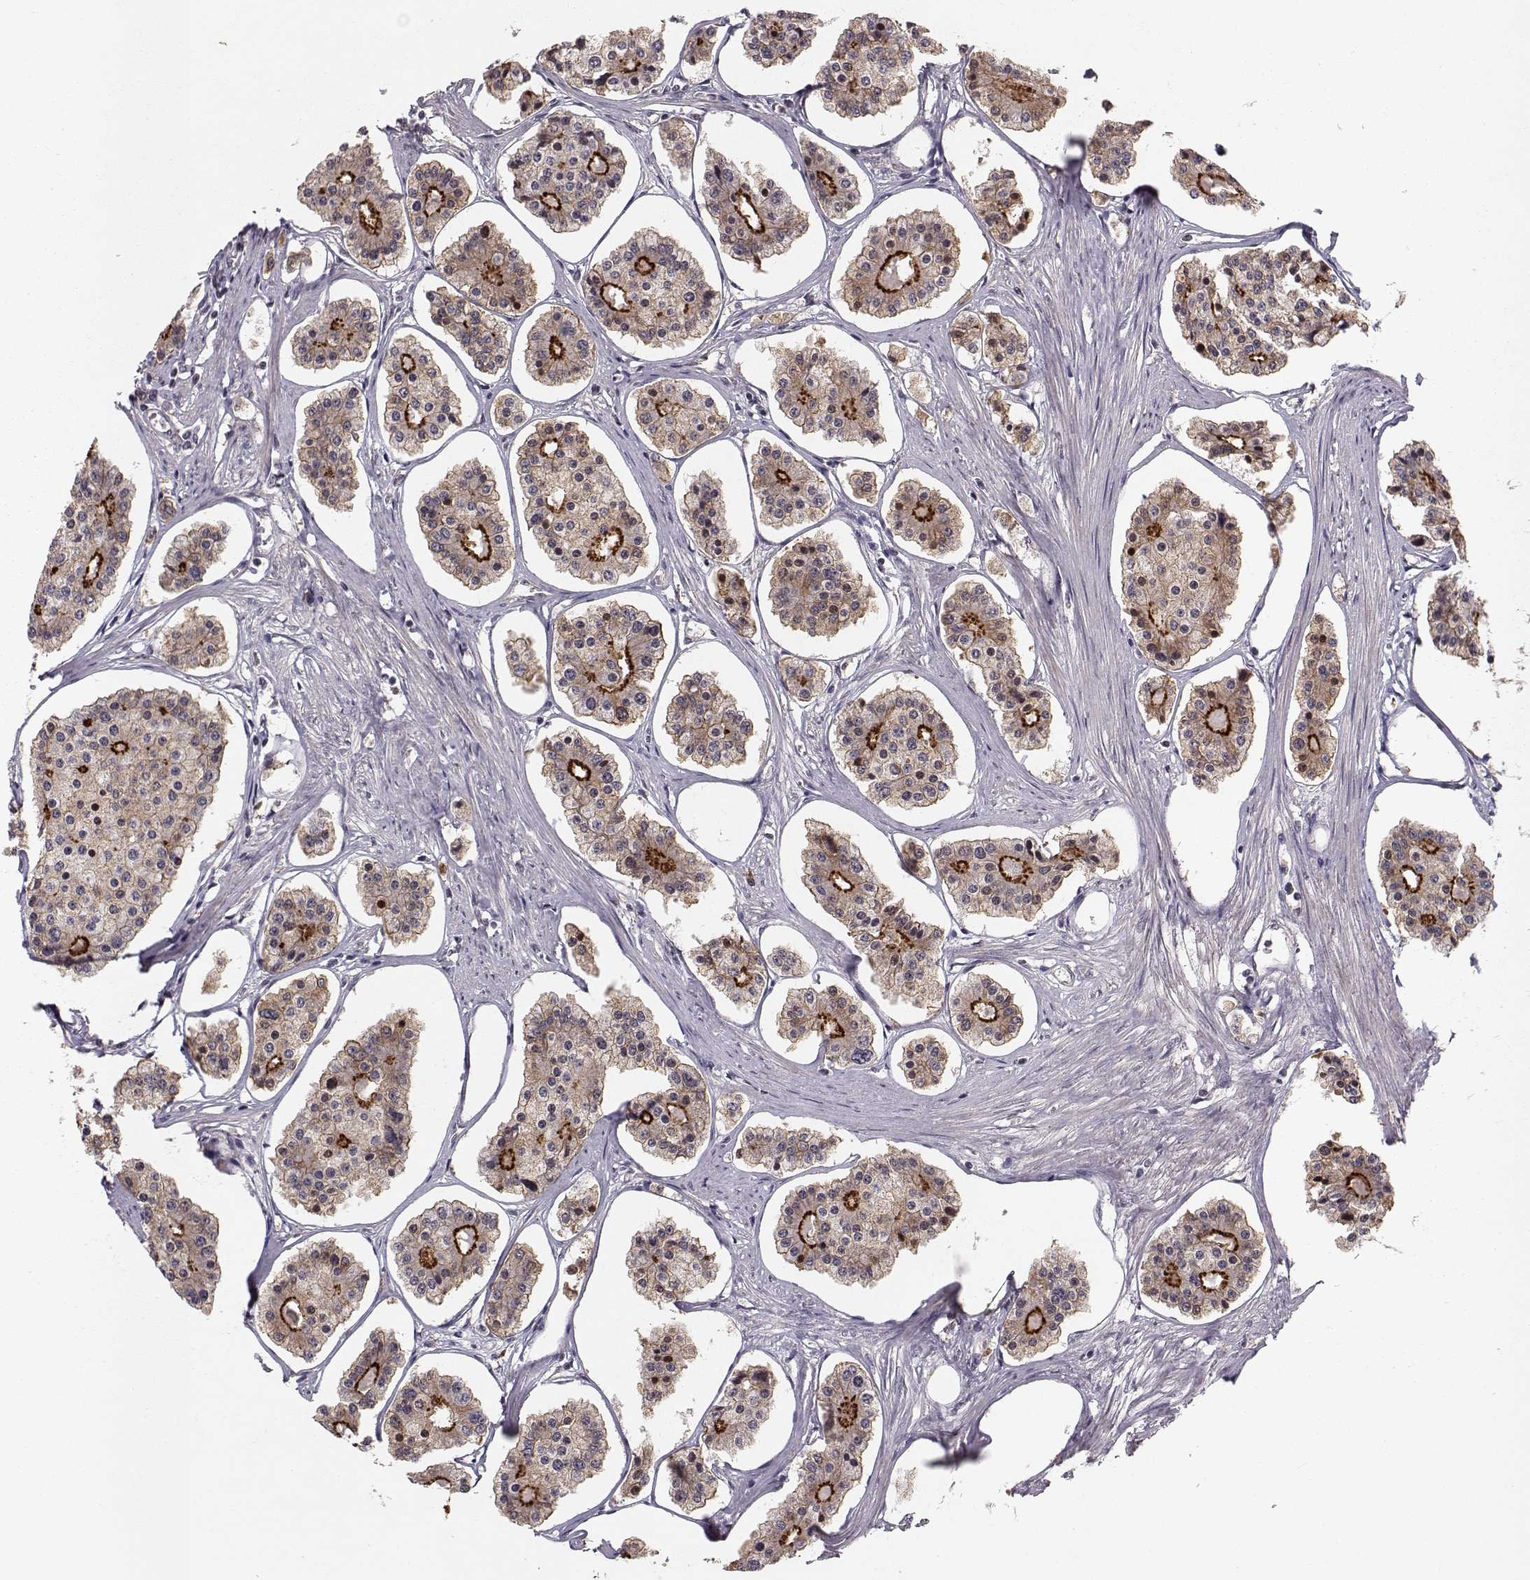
{"staining": {"intensity": "strong", "quantity": "<25%", "location": "cytoplasmic/membranous"}, "tissue": "carcinoid", "cell_type": "Tumor cells", "image_type": "cancer", "snomed": [{"axis": "morphology", "description": "Carcinoid, malignant, NOS"}, {"axis": "topography", "description": "Small intestine"}], "caption": "Tumor cells demonstrate medium levels of strong cytoplasmic/membranous expression in about <25% of cells in human carcinoid. The protein of interest is shown in brown color, while the nuclei are stained blue.", "gene": "PLEKHG3", "patient": {"sex": "female", "age": 65}}